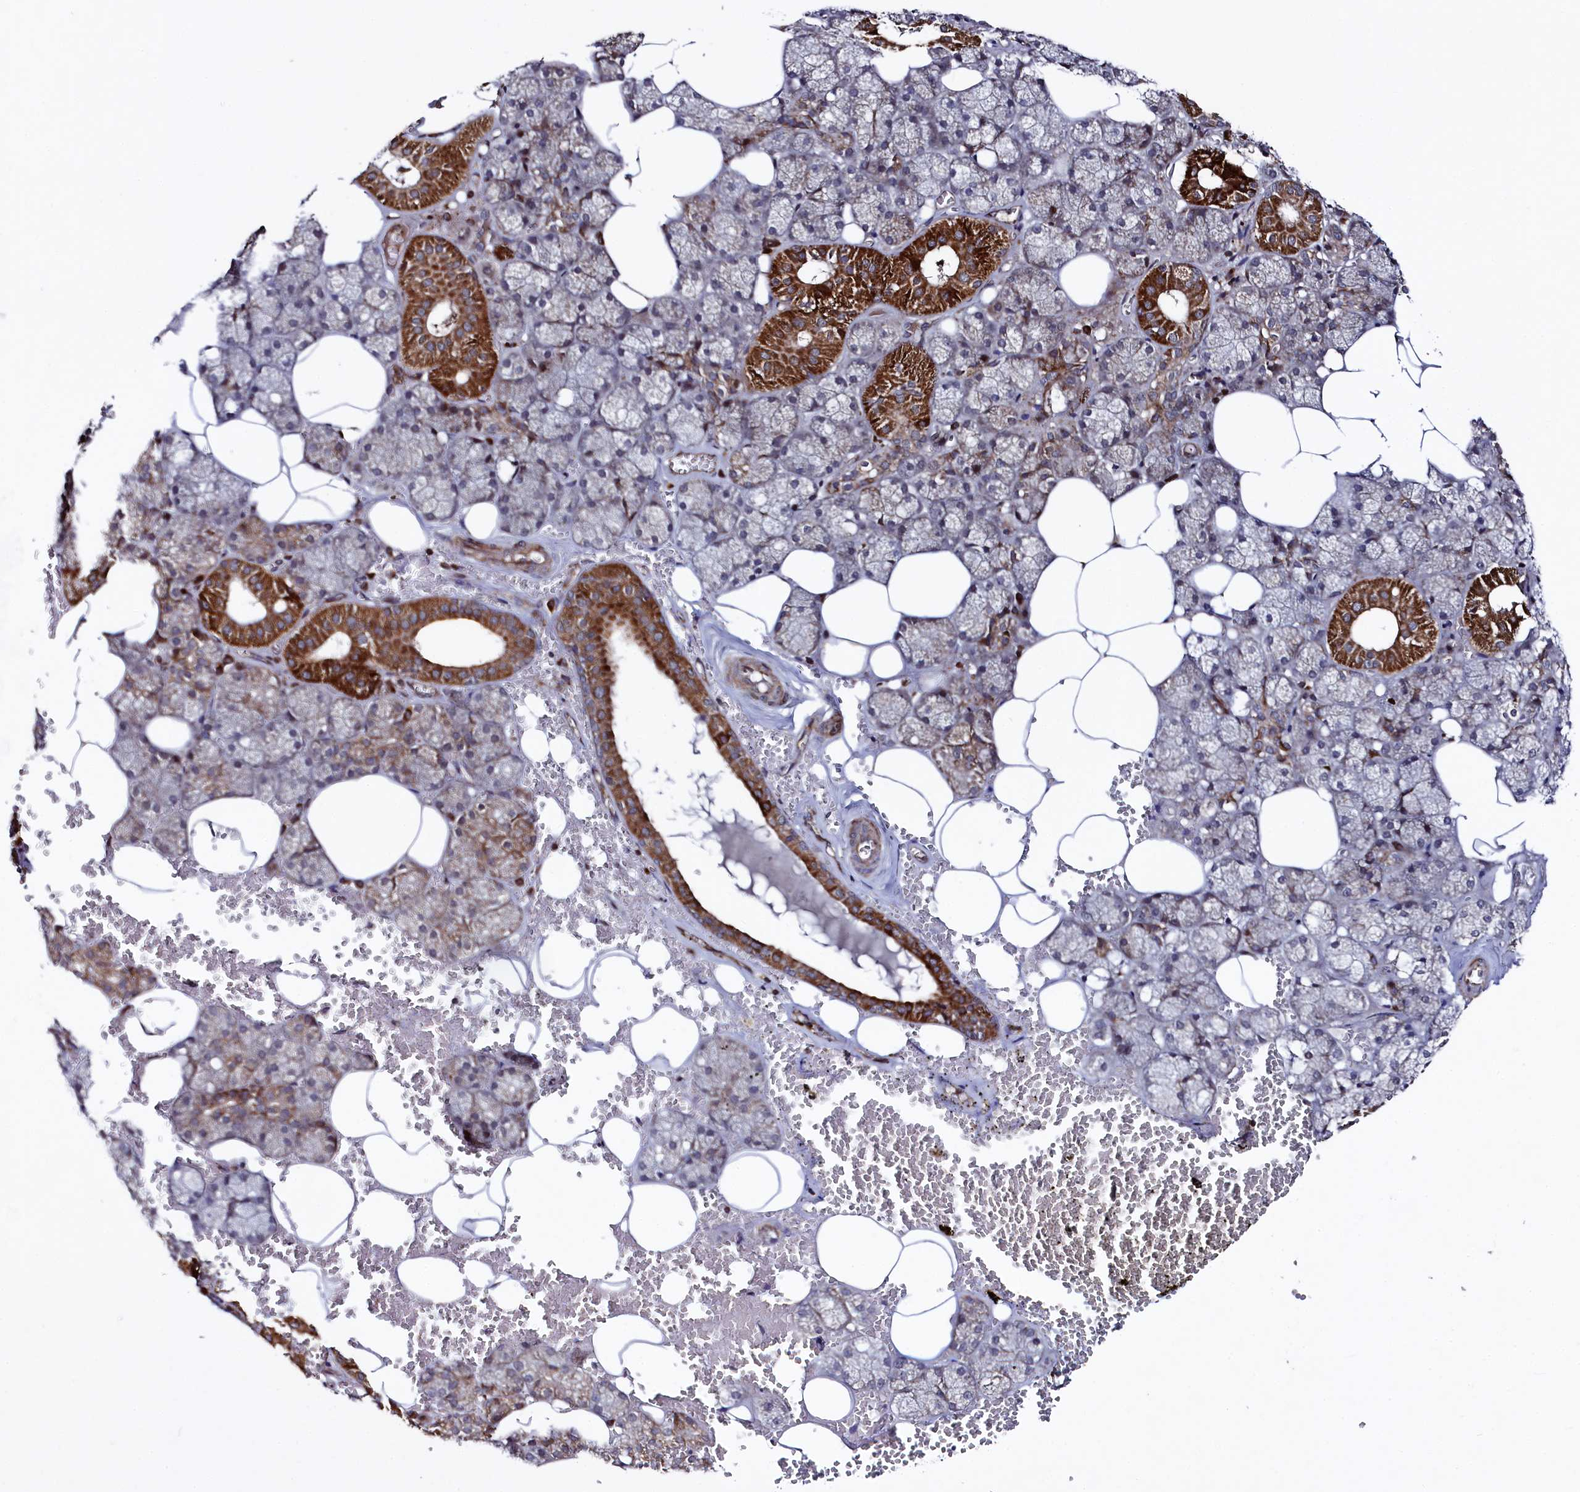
{"staining": {"intensity": "strong", "quantity": "<25%", "location": "cytoplasmic/membranous"}, "tissue": "salivary gland", "cell_type": "Glandular cells", "image_type": "normal", "snomed": [{"axis": "morphology", "description": "Normal tissue, NOS"}, {"axis": "topography", "description": "Salivary gland"}], "caption": "Protein staining exhibits strong cytoplasmic/membranous positivity in about <25% of glandular cells in unremarkable salivary gland.", "gene": "SUPV3L1", "patient": {"sex": "male", "age": 62}}